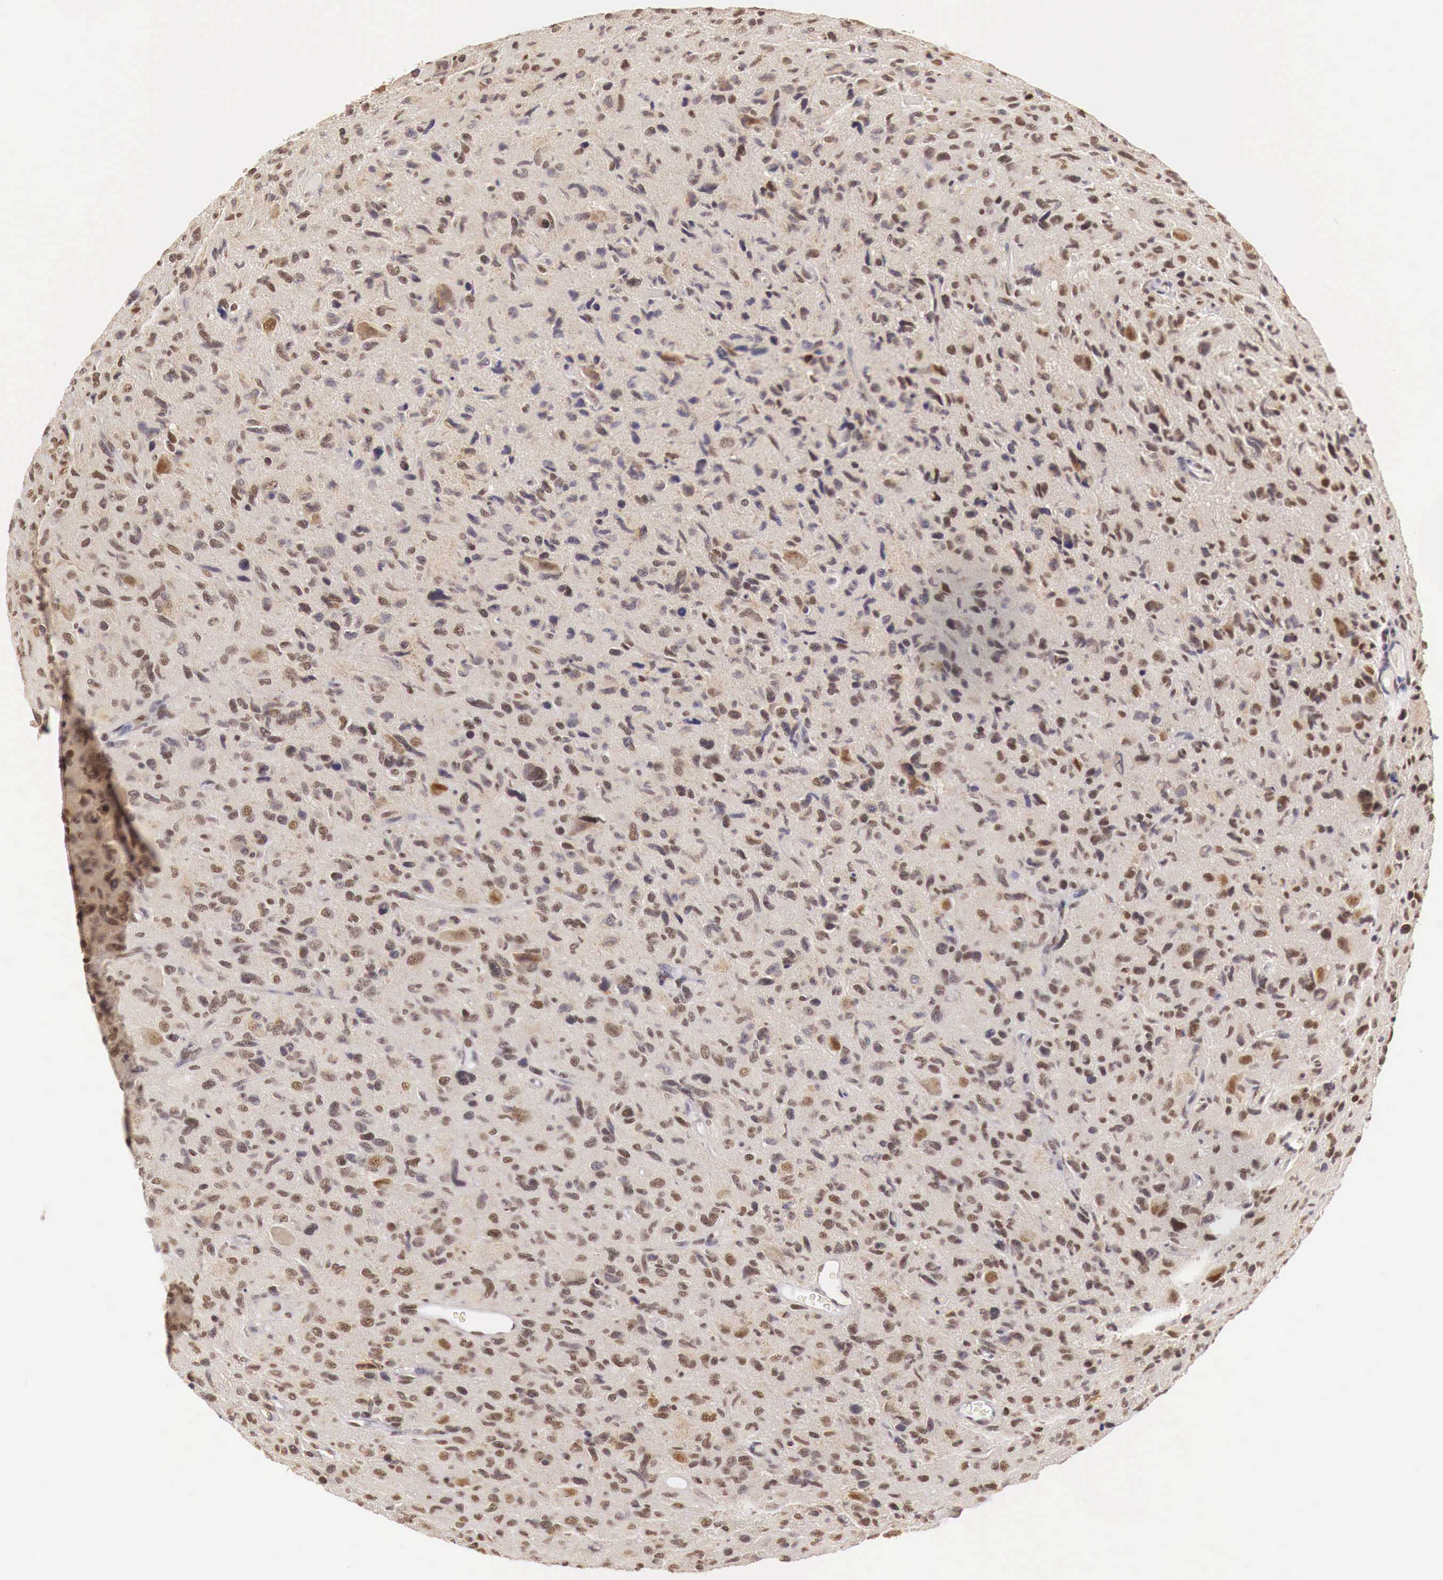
{"staining": {"intensity": "moderate", "quantity": ">75%", "location": "cytoplasmic/membranous,nuclear"}, "tissue": "glioma", "cell_type": "Tumor cells", "image_type": "cancer", "snomed": [{"axis": "morphology", "description": "Glioma, malignant, High grade"}, {"axis": "topography", "description": "Brain"}], "caption": "High-magnification brightfield microscopy of malignant high-grade glioma stained with DAB (brown) and counterstained with hematoxylin (blue). tumor cells exhibit moderate cytoplasmic/membranous and nuclear expression is seen in approximately>75% of cells. (DAB = brown stain, brightfield microscopy at high magnification).", "gene": "GPKOW", "patient": {"sex": "female", "age": 60}}